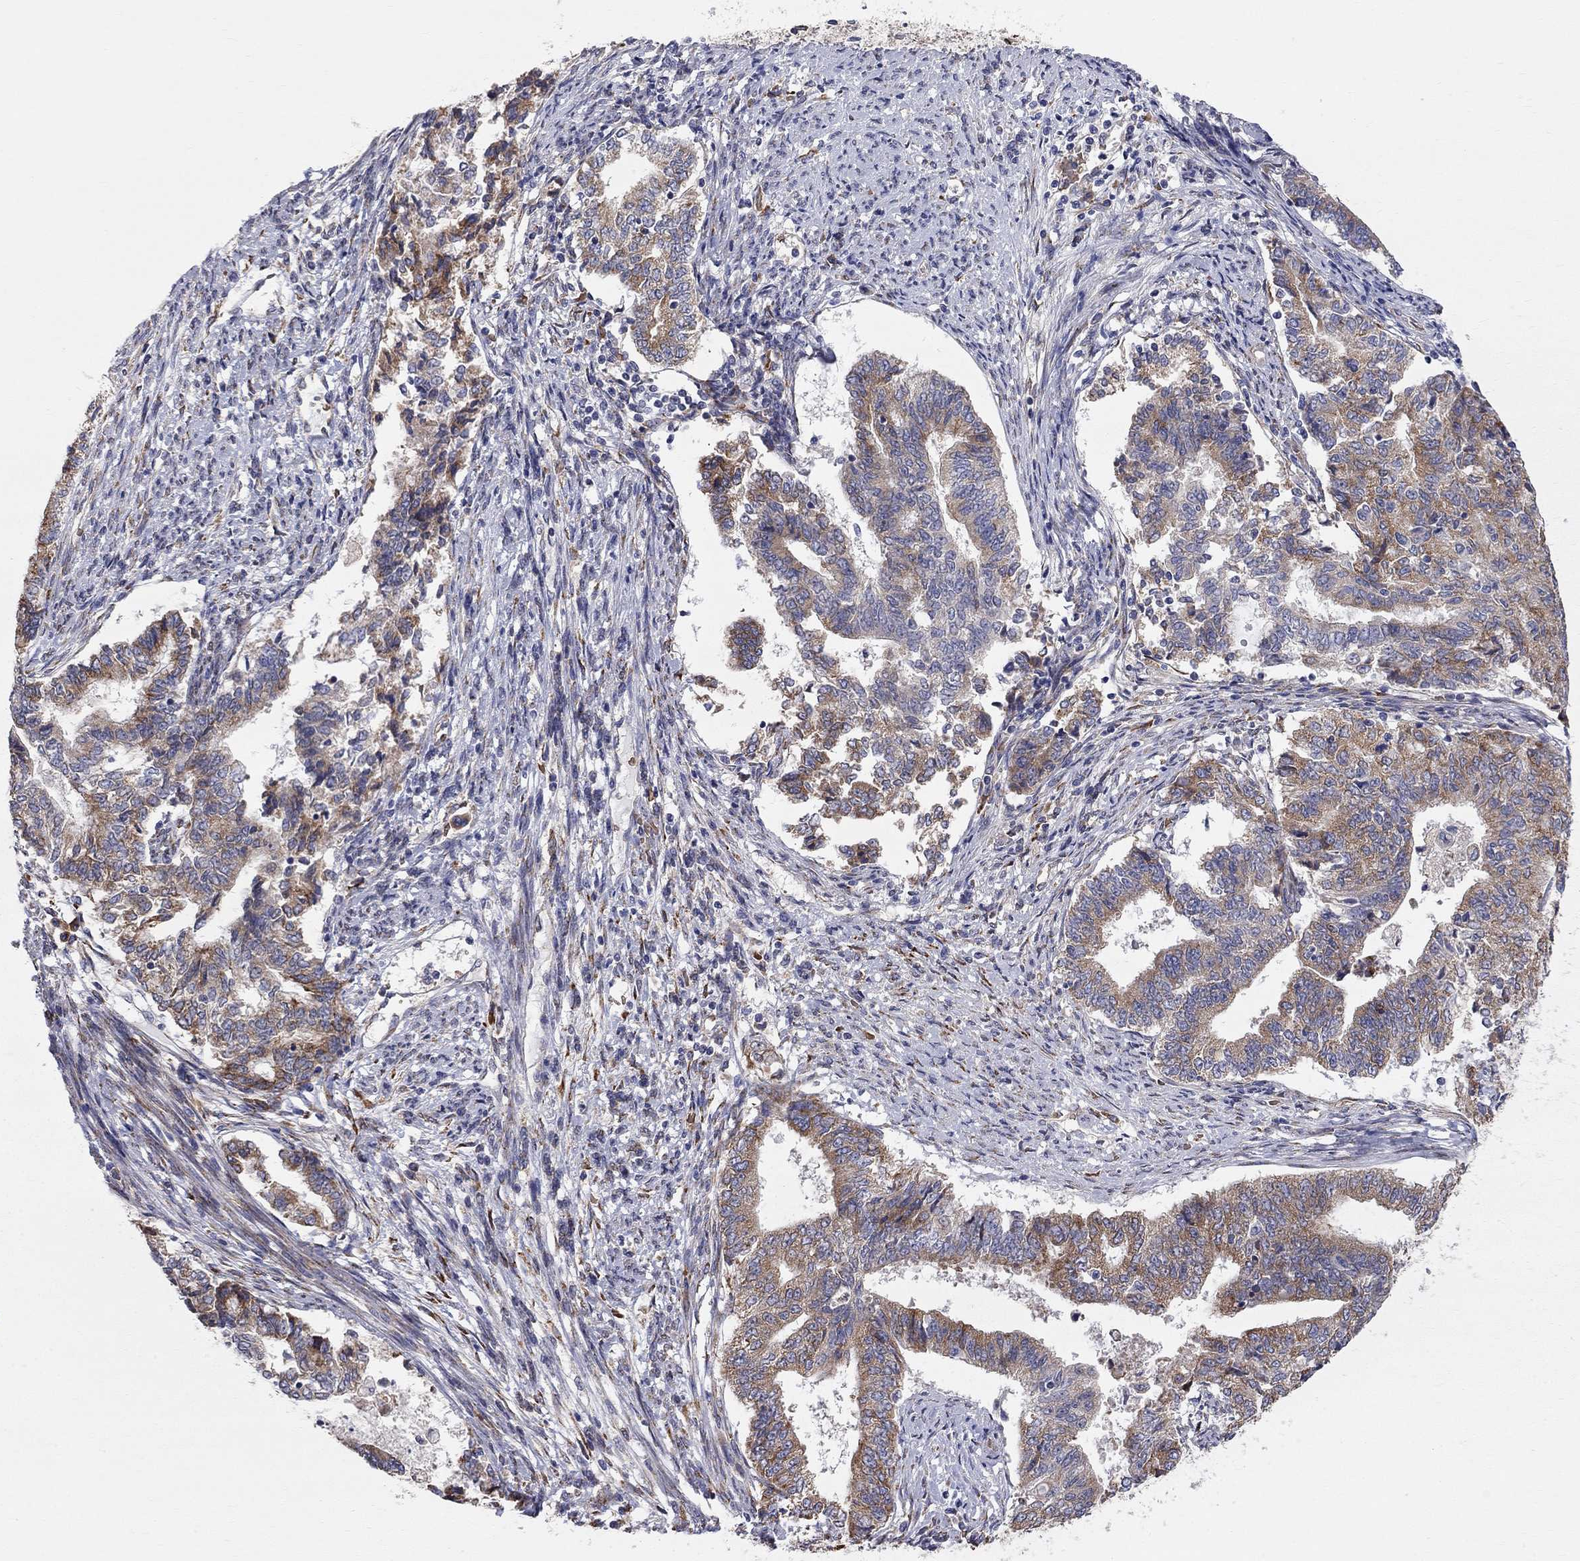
{"staining": {"intensity": "moderate", "quantity": "25%-75%", "location": "cytoplasmic/membranous"}, "tissue": "endometrial cancer", "cell_type": "Tumor cells", "image_type": "cancer", "snomed": [{"axis": "morphology", "description": "Adenocarcinoma, NOS"}, {"axis": "topography", "description": "Endometrium"}], "caption": "Endometrial cancer (adenocarcinoma) stained for a protein displays moderate cytoplasmic/membranous positivity in tumor cells.", "gene": "CASTOR1", "patient": {"sex": "female", "age": 65}}